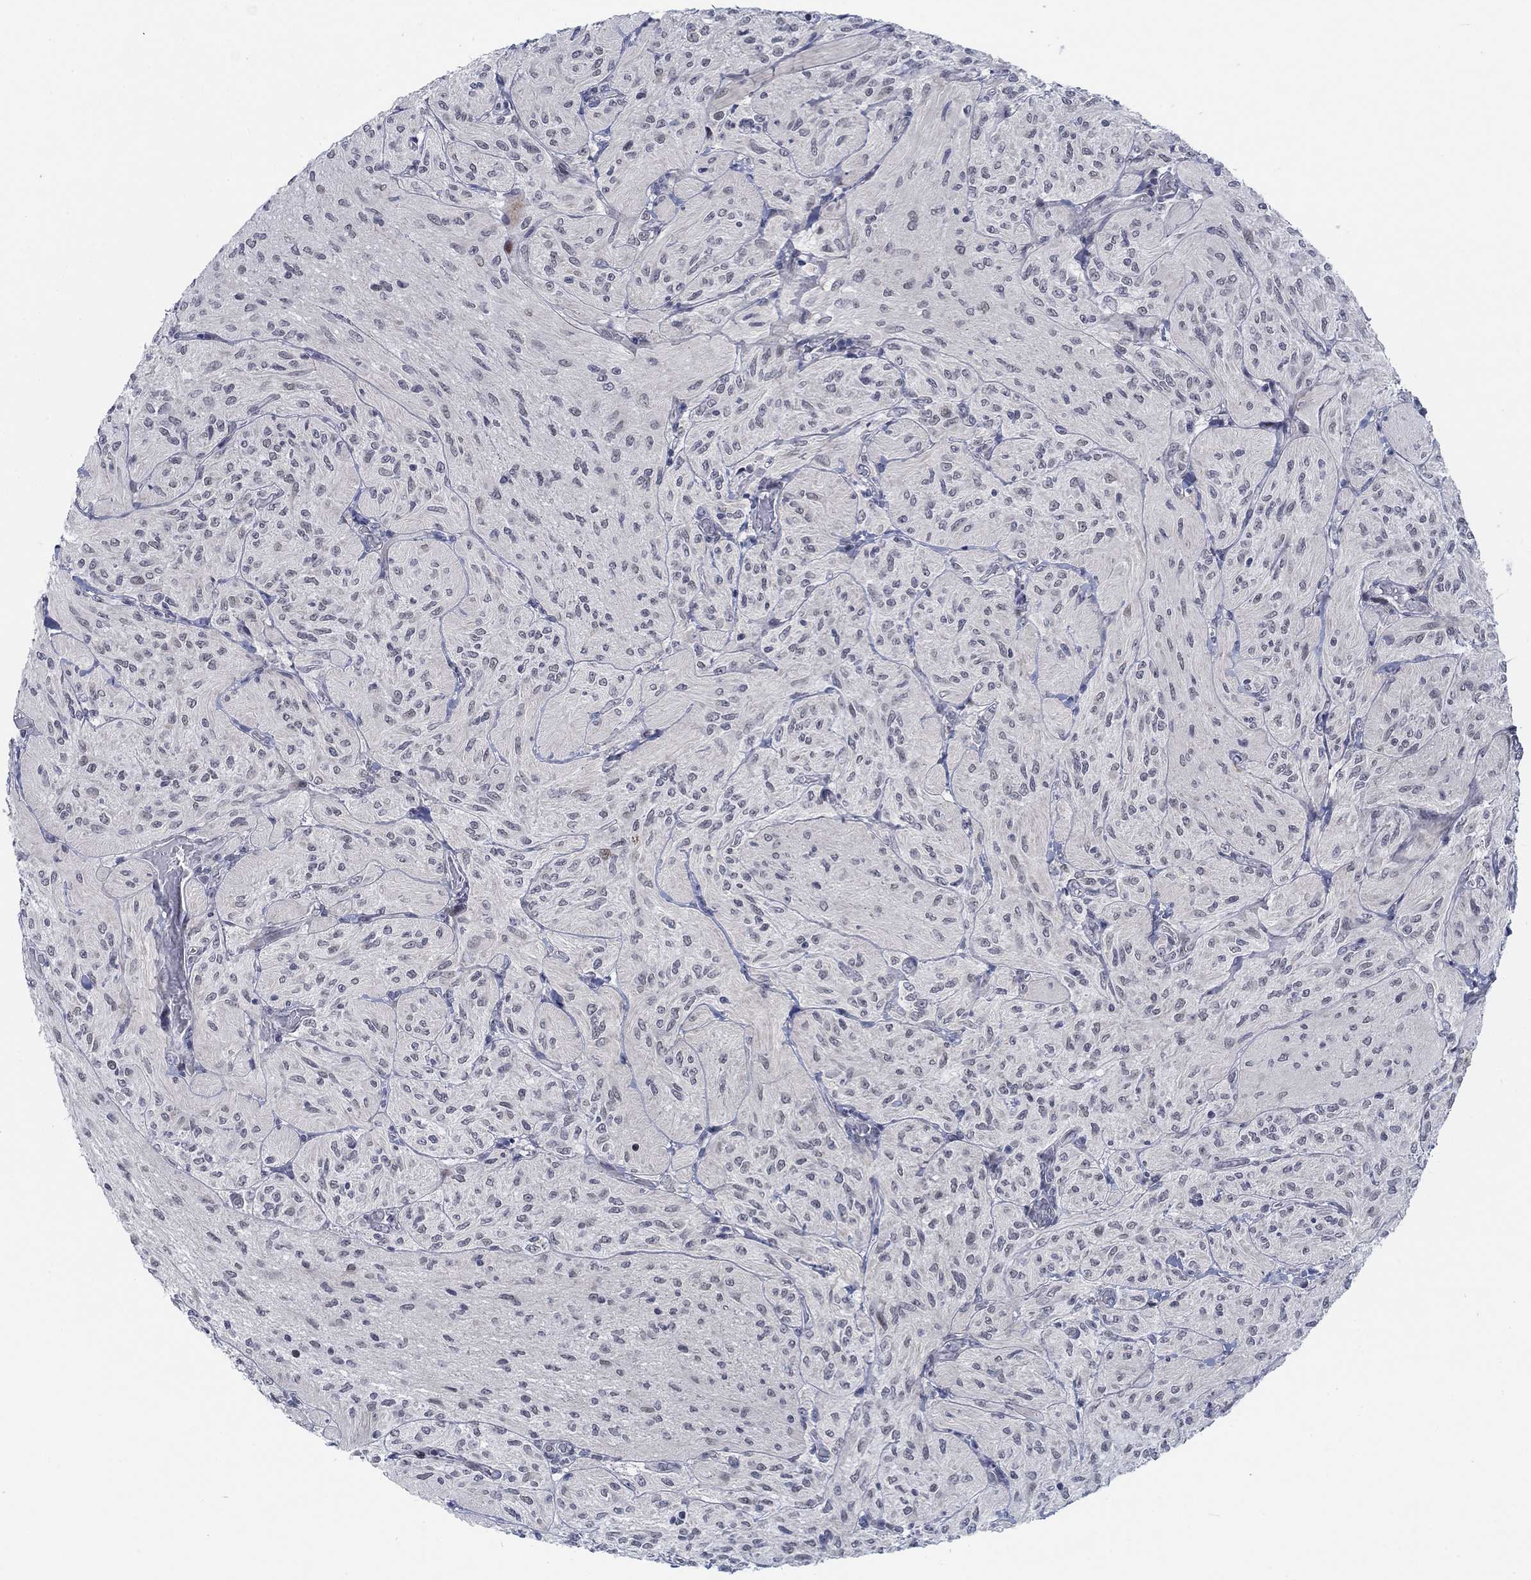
{"staining": {"intensity": "negative", "quantity": "none", "location": "none"}, "tissue": "glioma", "cell_type": "Tumor cells", "image_type": "cancer", "snomed": [{"axis": "morphology", "description": "Glioma, malignant, Low grade"}, {"axis": "topography", "description": "Brain"}], "caption": "DAB (3,3'-diaminobenzidine) immunohistochemical staining of malignant glioma (low-grade) displays no significant expression in tumor cells.", "gene": "NEU3", "patient": {"sex": "male", "age": 3}}